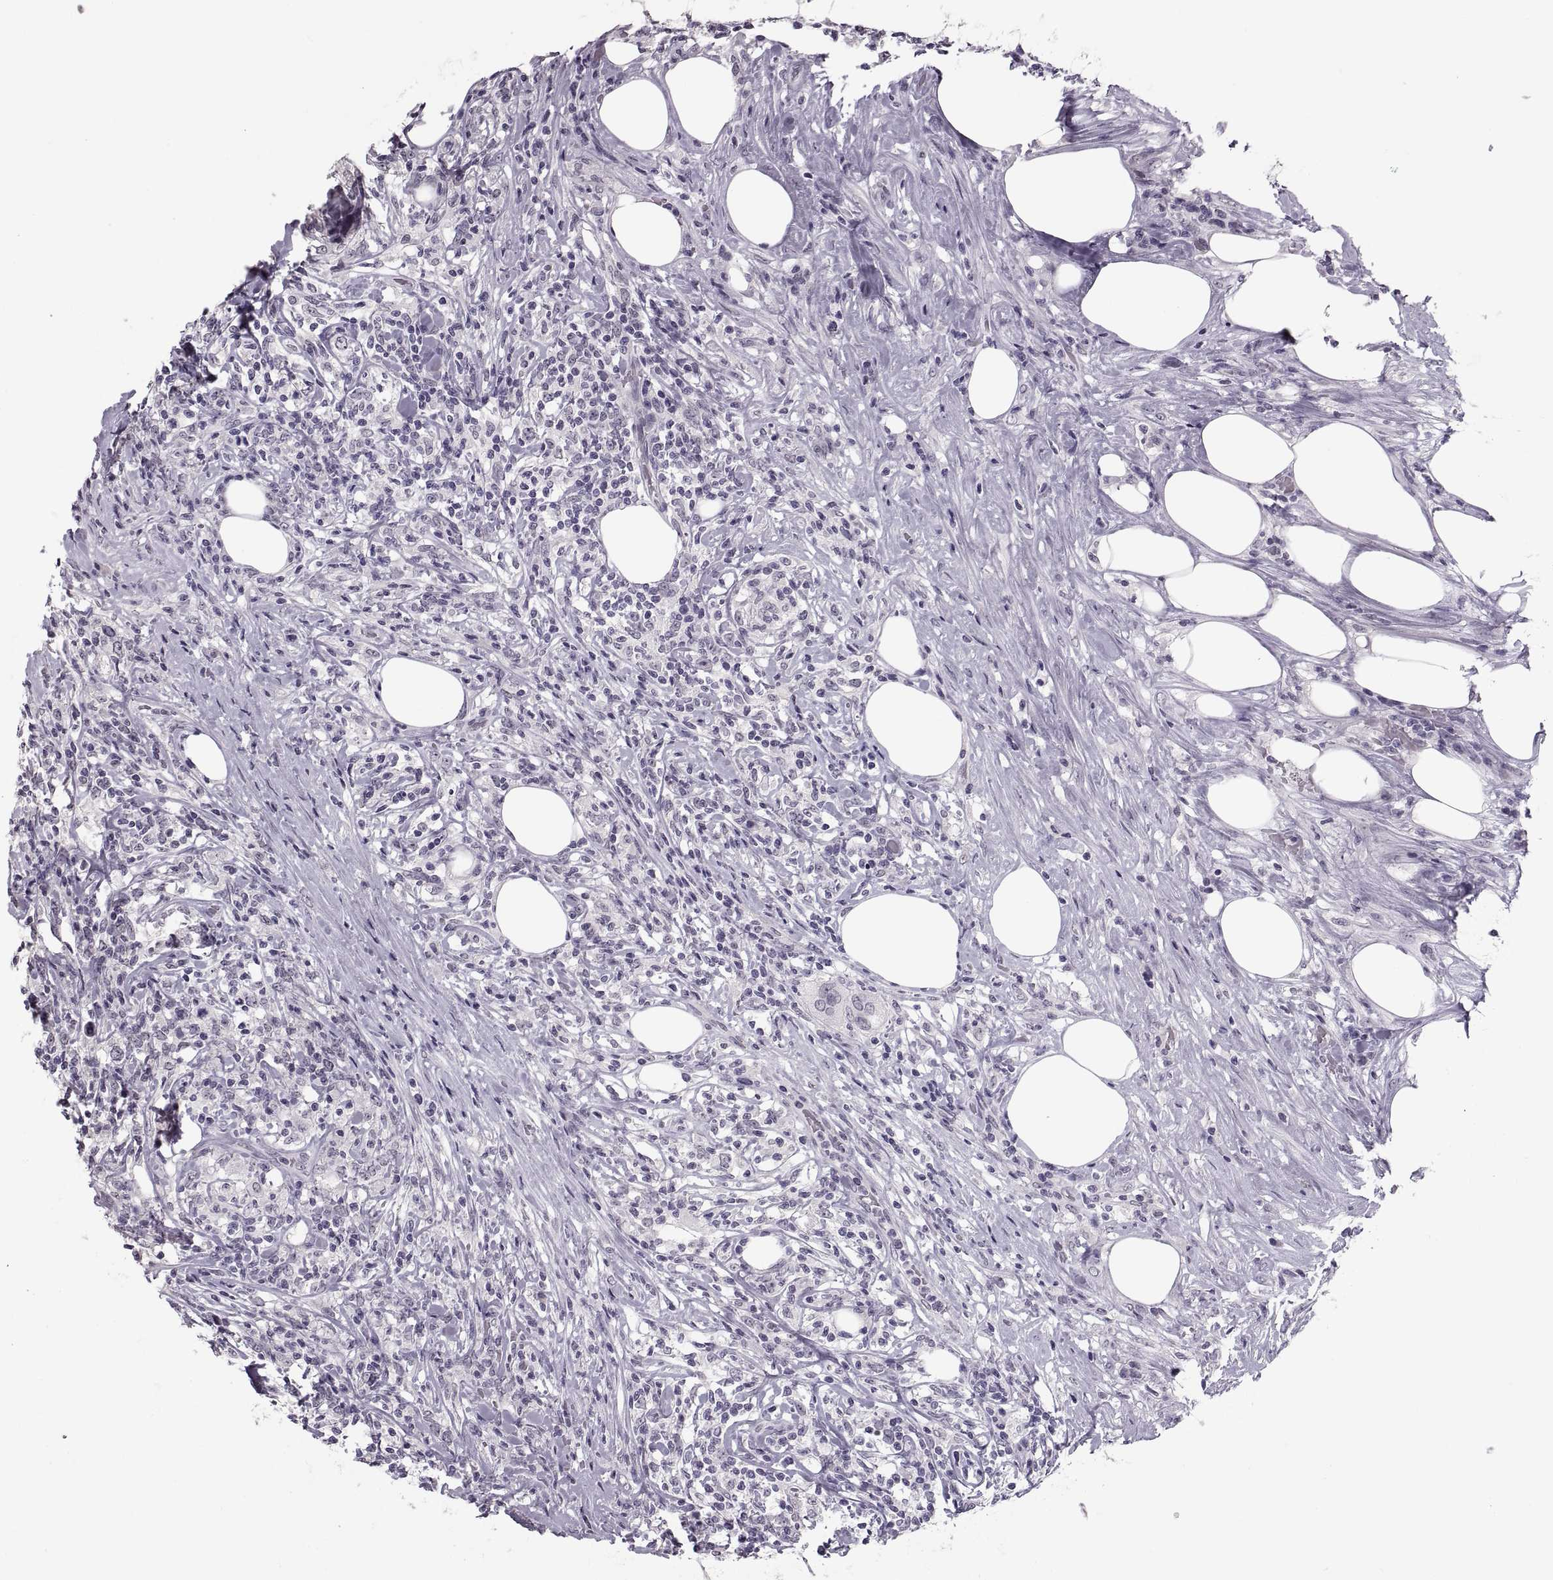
{"staining": {"intensity": "negative", "quantity": "none", "location": "none"}, "tissue": "lymphoma", "cell_type": "Tumor cells", "image_type": "cancer", "snomed": [{"axis": "morphology", "description": "Malignant lymphoma, non-Hodgkin's type, High grade"}, {"axis": "topography", "description": "Lymph node"}], "caption": "Immunohistochemical staining of malignant lymphoma, non-Hodgkin's type (high-grade) reveals no significant expression in tumor cells.", "gene": "PAGE5", "patient": {"sex": "female", "age": 84}}